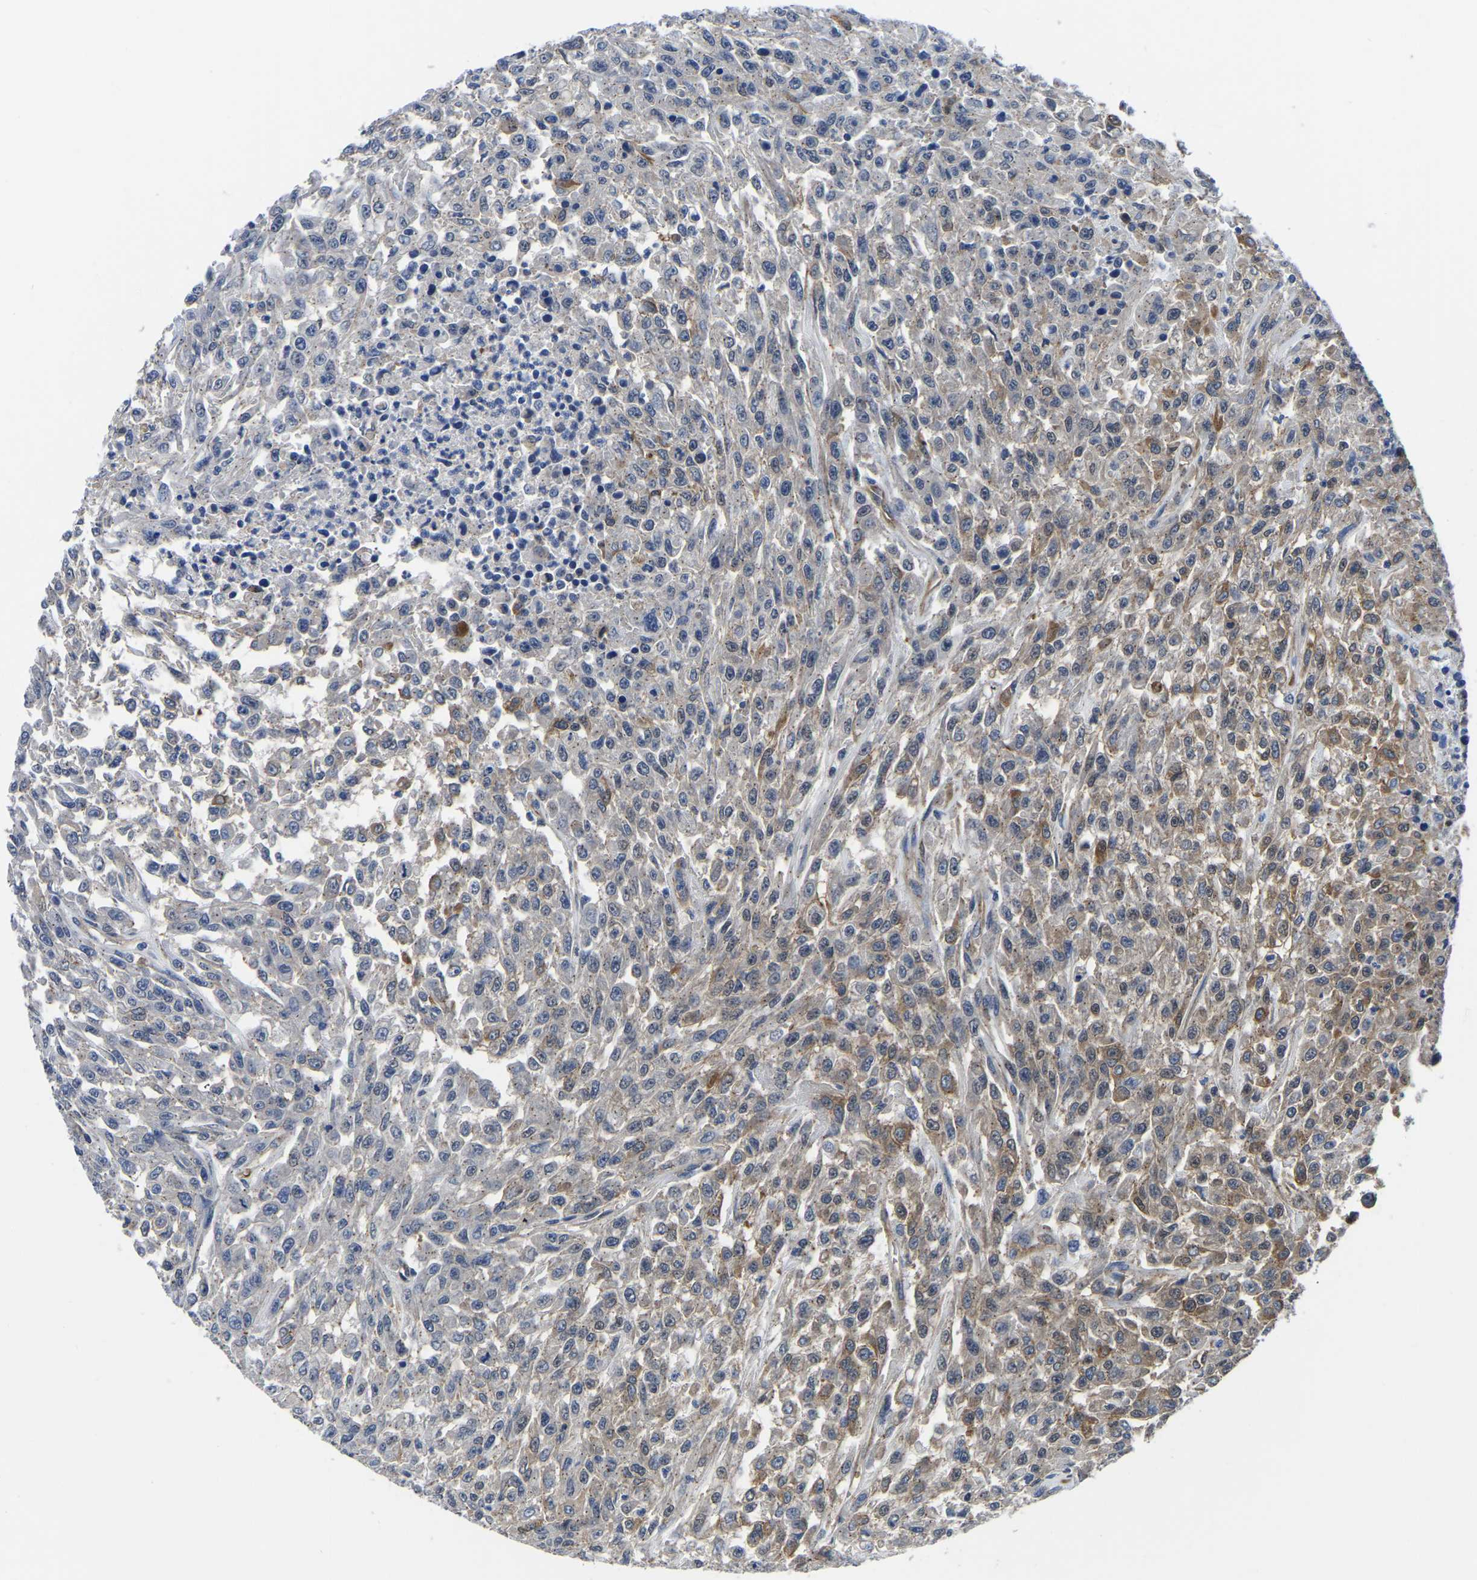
{"staining": {"intensity": "weak", "quantity": "25%-75%", "location": "cytoplasmic/membranous"}, "tissue": "urothelial cancer", "cell_type": "Tumor cells", "image_type": "cancer", "snomed": [{"axis": "morphology", "description": "Urothelial carcinoma, High grade"}, {"axis": "topography", "description": "Urinary bladder"}], "caption": "The micrograph displays a brown stain indicating the presence of a protein in the cytoplasmic/membranous of tumor cells in urothelial cancer. The protein of interest is shown in brown color, while the nuclei are stained blue.", "gene": "TFG", "patient": {"sex": "male", "age": 46}}